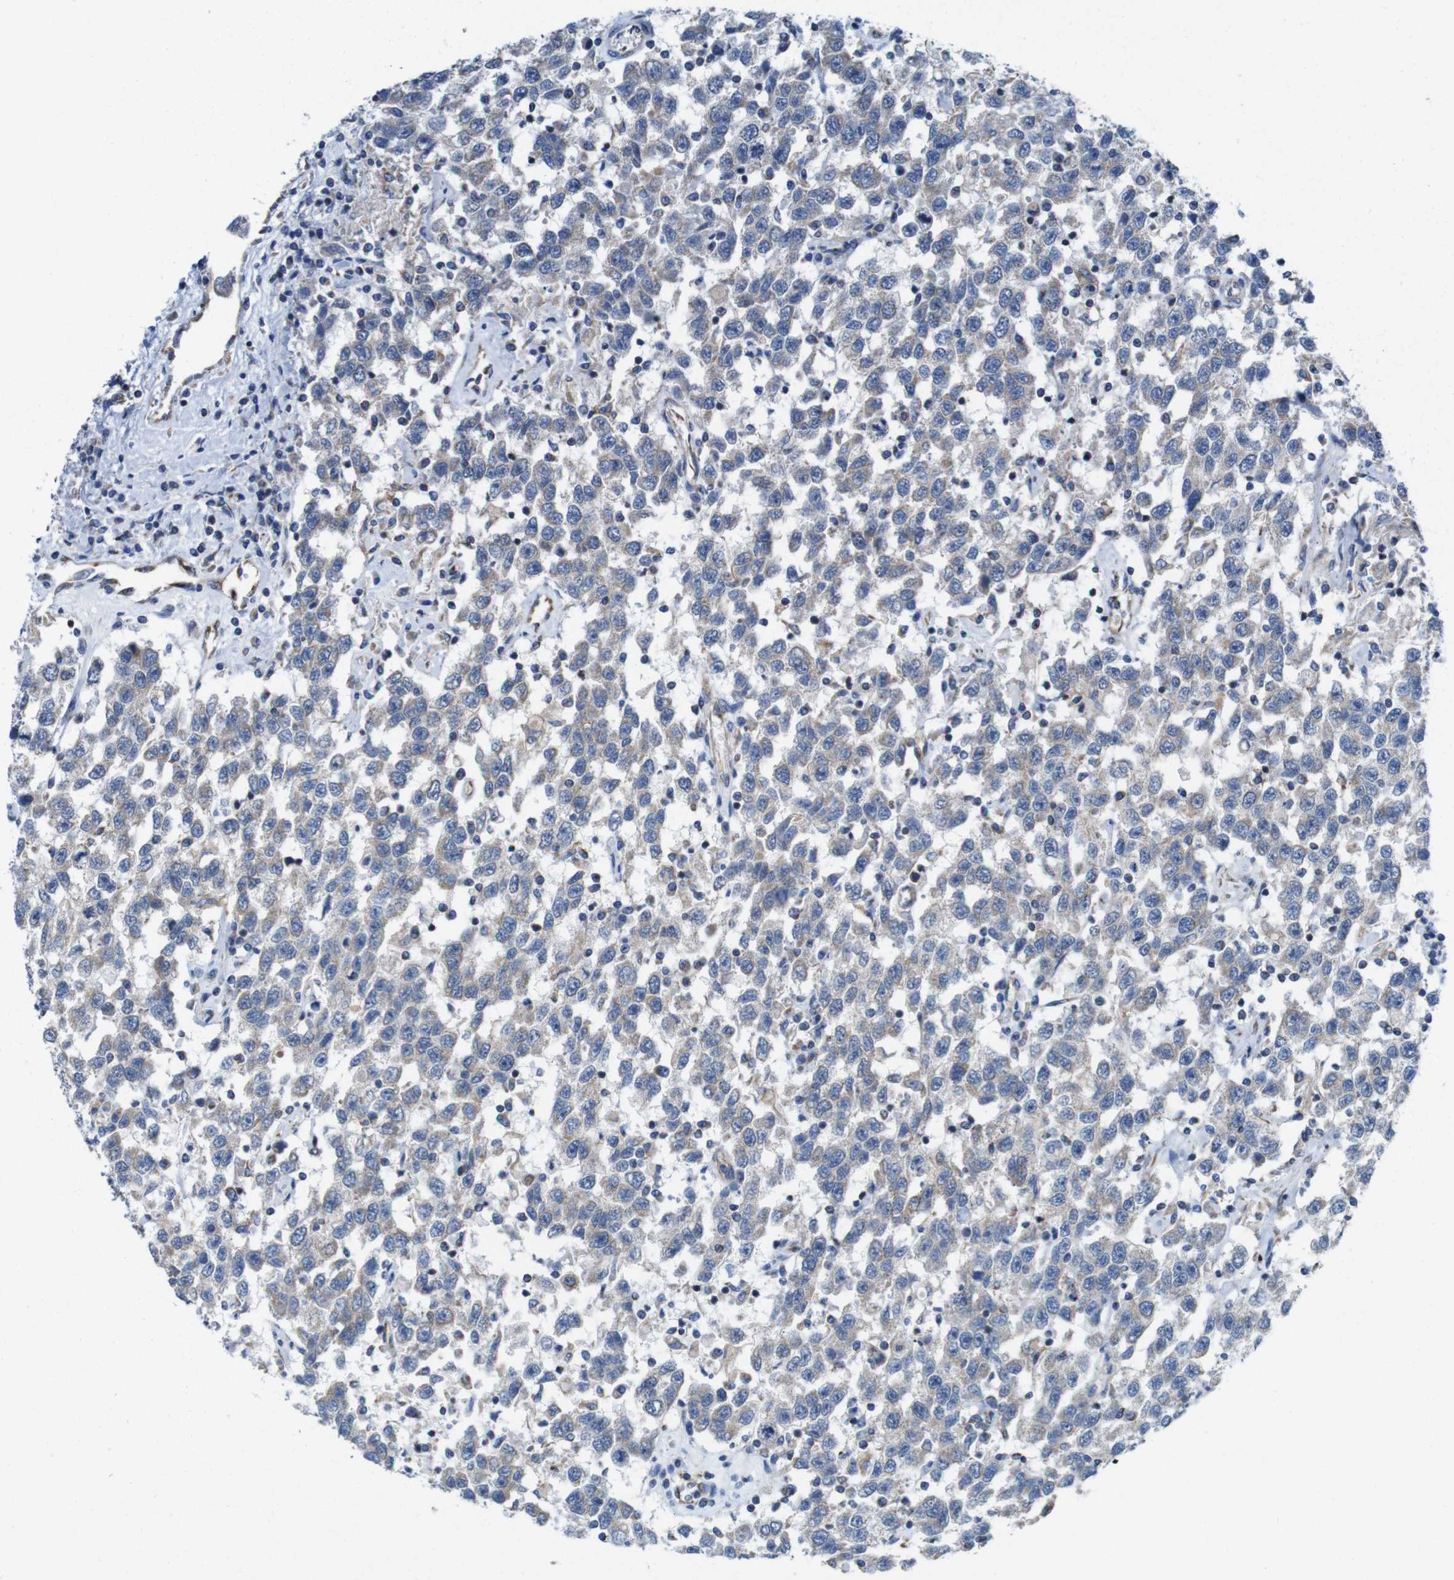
{"staining": {"intensity": "moderate", "quantity": "<25%", "location": "cytoplasmic/membranous"}, "tissue": "testis cancer", "cell_type": "Tumor cells", "image_type": "cancer", "snomed": [{"axis": "morphology", "description": "Seminoma, NOS"}, {"axis": "topography", "description": "Testis"}], "caption": "Human seminoma (testis) stained with a brown dye exhibits moderate cytoplasmic/membranous positive expression in about <25% of tumor cells.", "gene": "EFCAB14", "patient": {"sex": "male", "age": 41}}